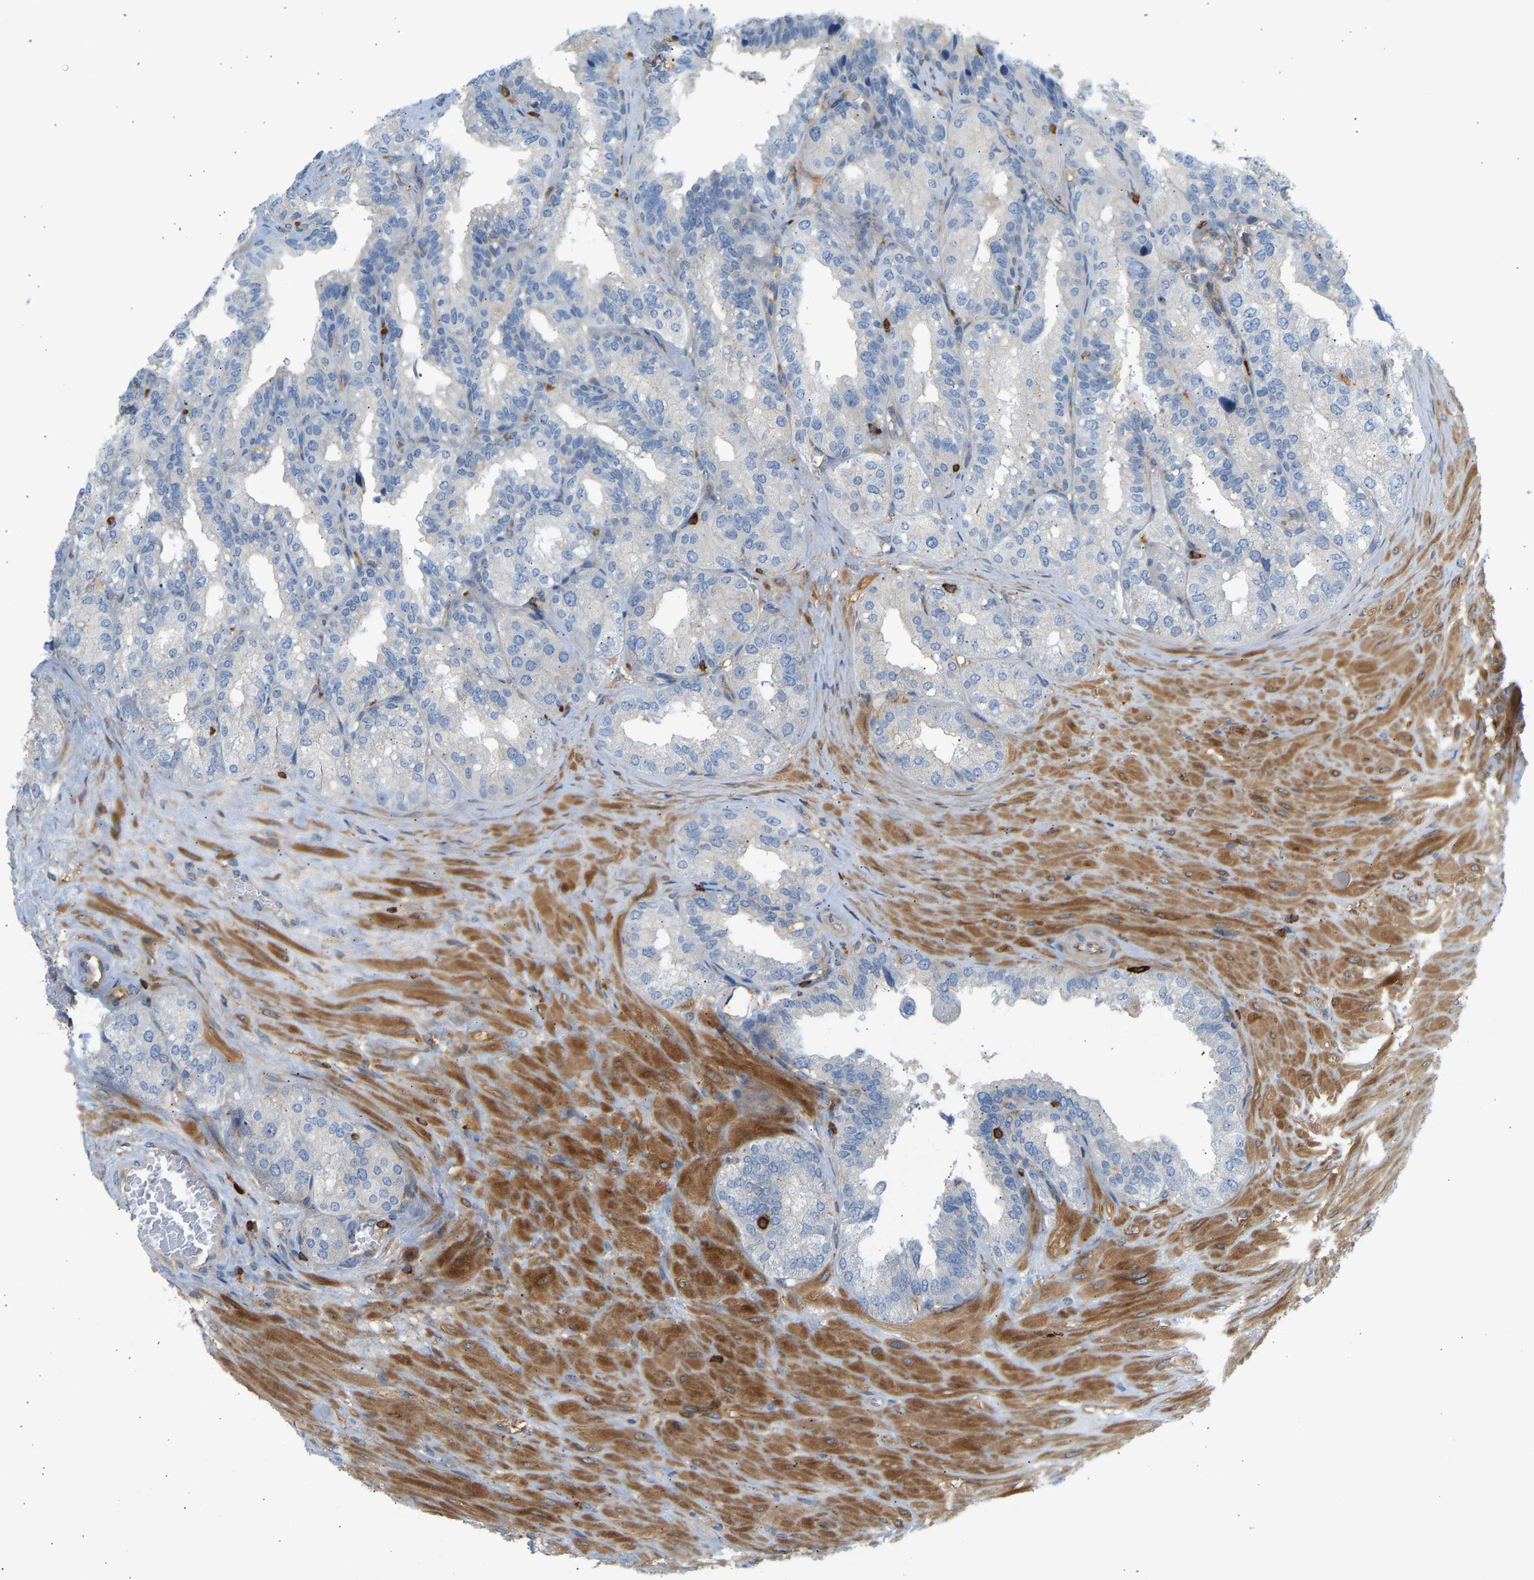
{"staining": {"intensity": "negative", "quantity": "none", "location": "none"}, "tissue": "seminal vesicle", "cell_type": "Glandular cells", "image_type": "normal", "snomed": [{"axis": "morphology", "description": "Normal tissue, NOS"}, {"axis": "topography", "description": "Prostate"}, {"axis": "topography", "description": "Seminal veicle"}], "caption": "A high-resolution photomicrograph shows immunohistochemistry (IHC) staining of normal seminal vesicle, which displays no significant positivity in glandular cells.", "gene": "FNBP1", "patient": {"sex": "male", "age": 51}}